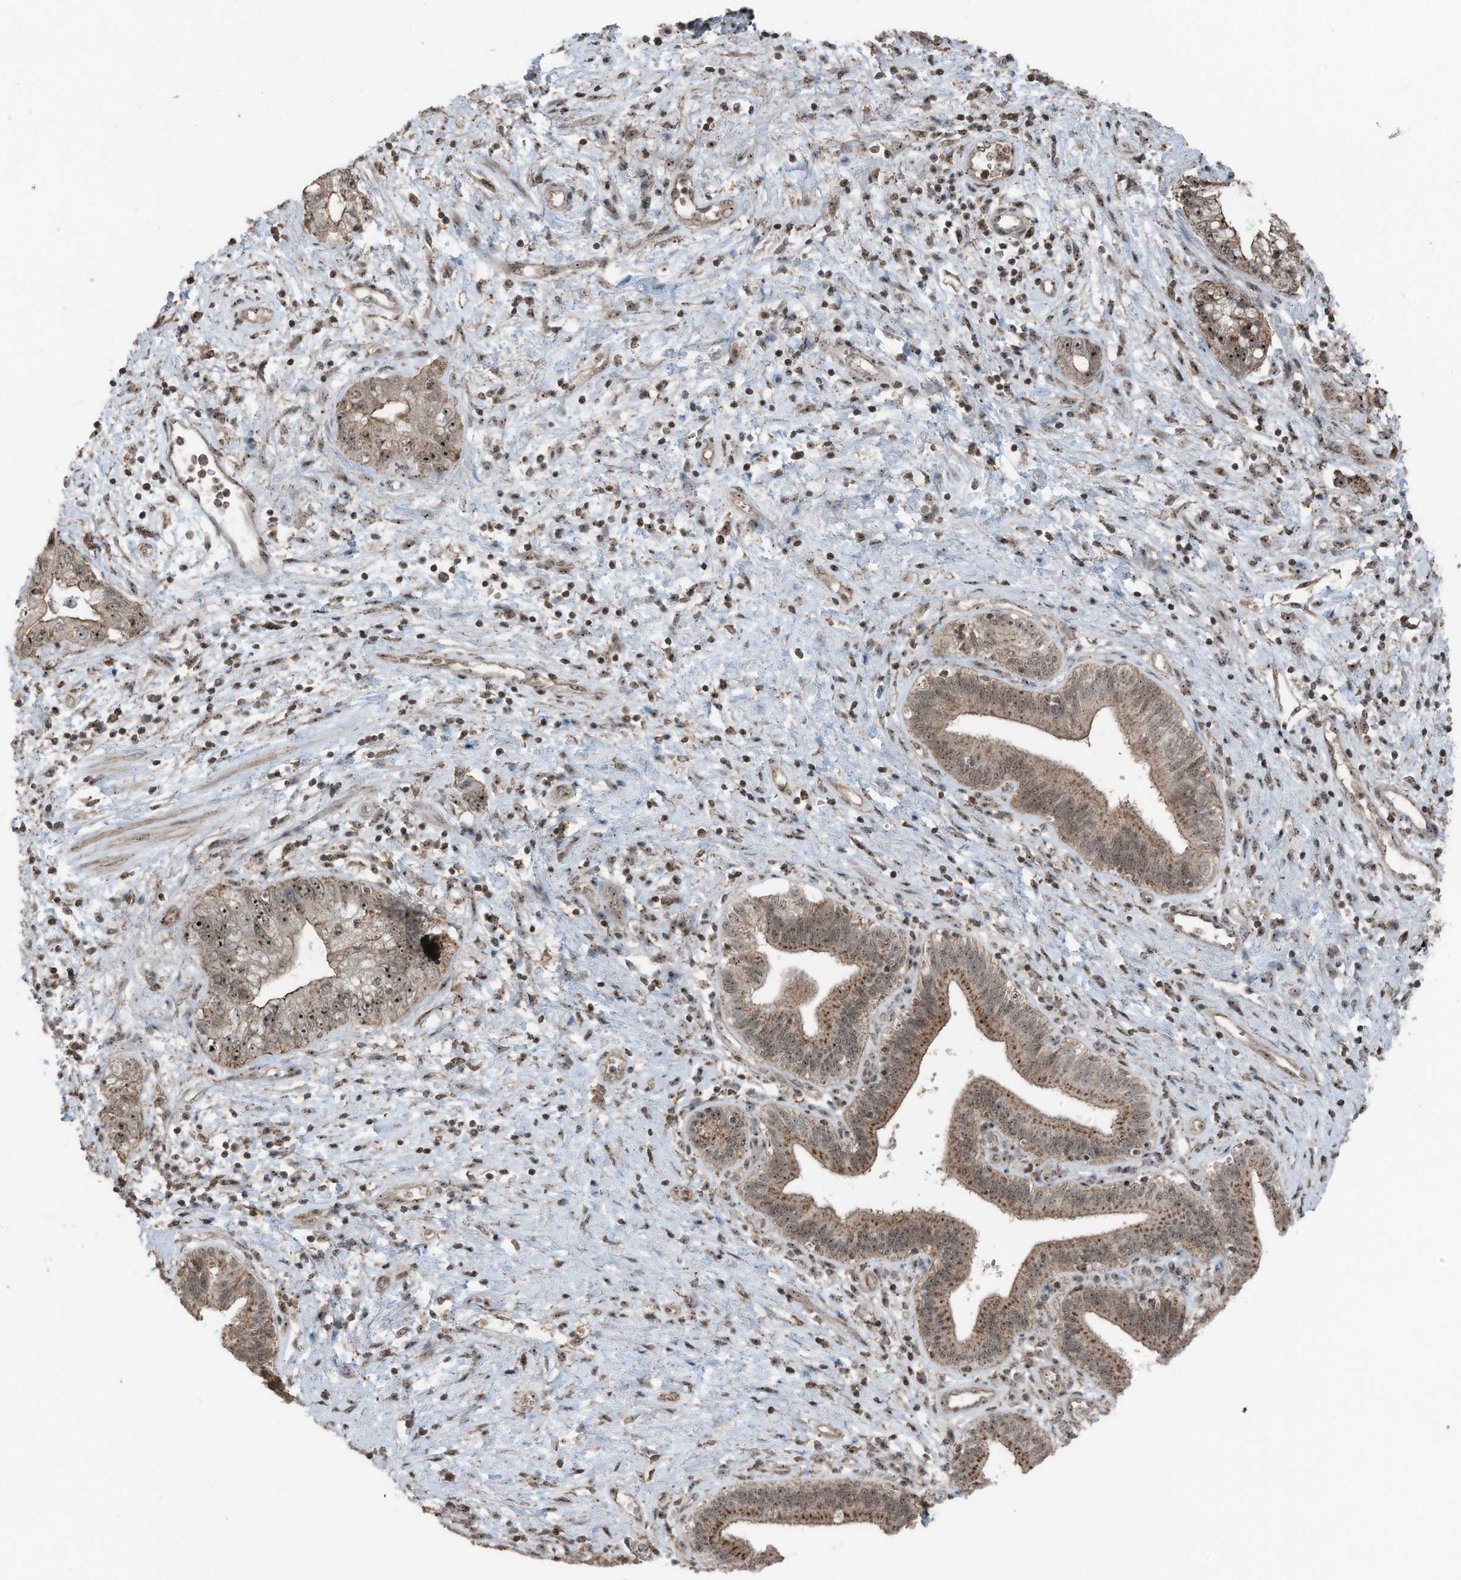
{"staining": {"intensity": "moderate", "quantity": ">75%", "location": "cytoplasmic/membranous,nuclear"}, "tissue": "pancreatic cancer", "cell_type": "Tumor cells", "image_type": "cancer", "snomed": [{"axis": "morphology", "description": "Adenocarcinoma, NOS"}, {"axis": "topography", "description": "Pancreas"}], "caption": "Brown immunohistochemical staining in human pancreatic adenocarcinoma exhibits moderate cytoplasmic/membranous and nuclear positivity in about >75% of tumor cells.", "gene": "UTP3", "patient": {"sex": "female", "age": 73}}